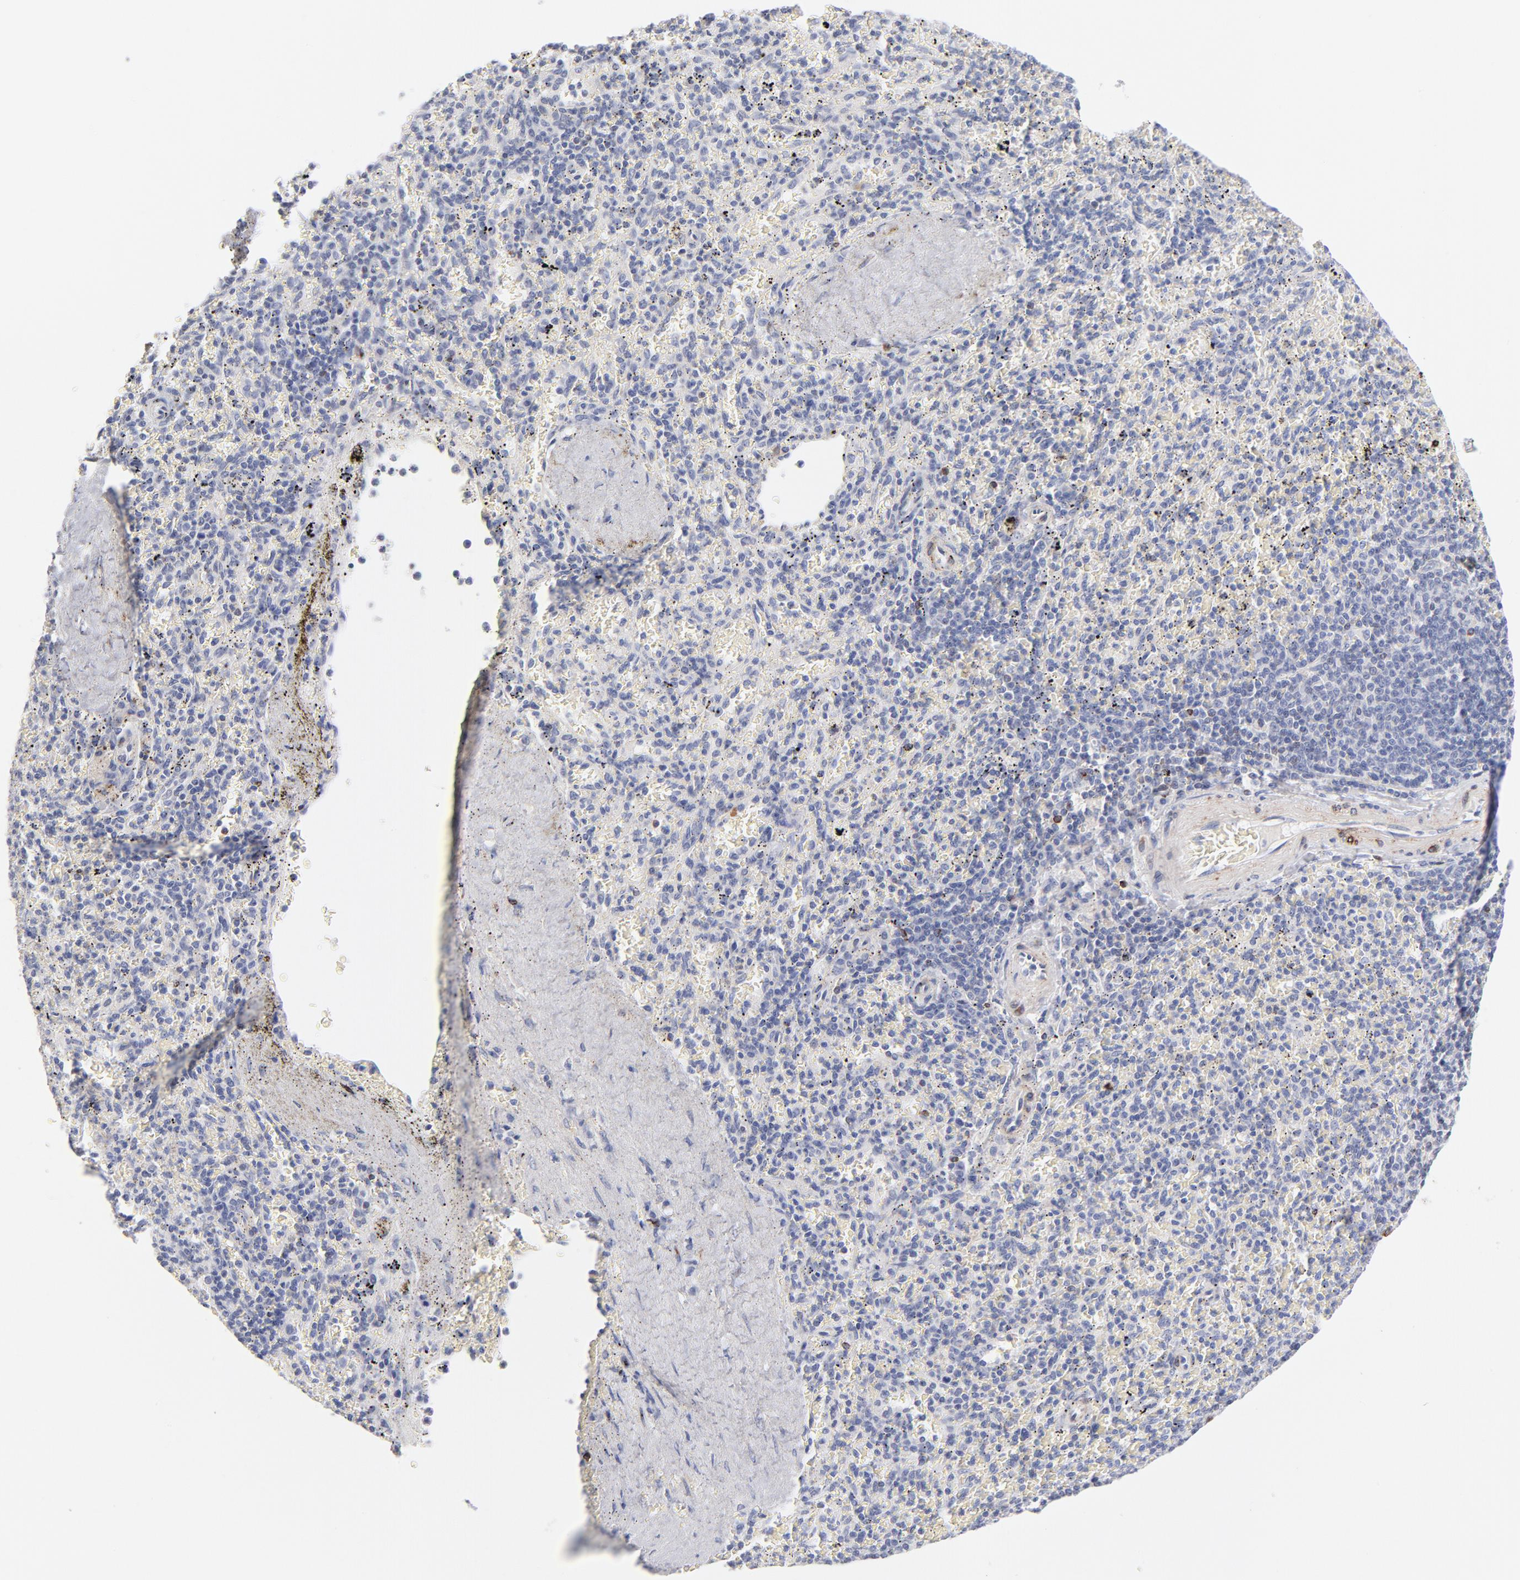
{"staining": {"intensity": "negative", "quantity": "none", "location": "none"}, "tissue": "spleen", "cell_type": "Cells in red pulp", "image_type": "normal", "snomed": [{"axis": "morphology", "description": "Normal tissue, NOS"}, {"axis": "topography", "description": "Spleen"}], "caption": "Cells in red pulp show no significant protein expression in benign spleen.", "gene": "MID1", "patient": {"sex": "female", "age": 43}}